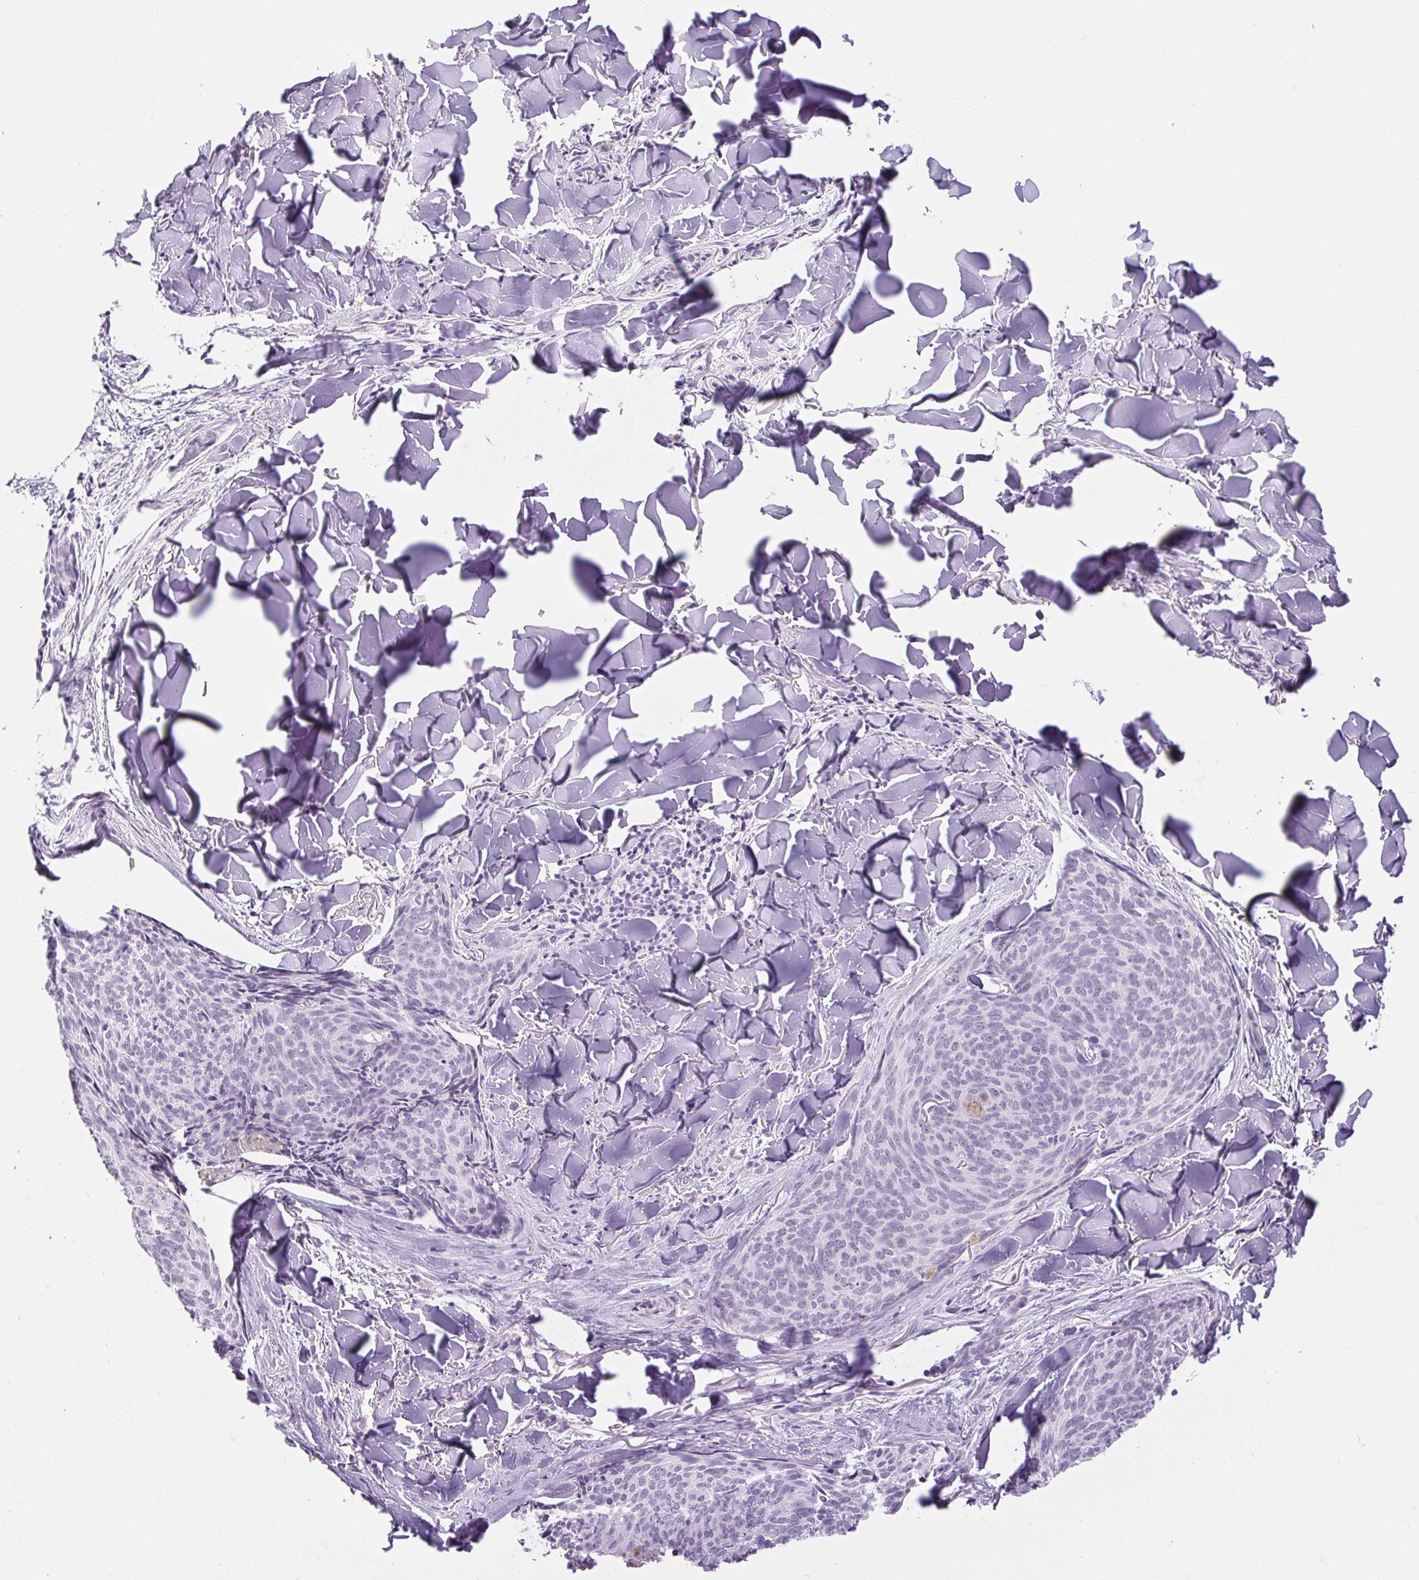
{"staining": {"intensity": "negative", "quantity": "none", "location": "none"}, "tissue": "skin cancer", "cell_type": "Tumor cells", "image_type": "cancer", "snomed": [{"axis": "morphology", "description": "Basal cell carcinoma"}, {"axis": "topography", "description": "Skin"}], "caption": "Immunohistochemistry of skin cancer shows no positivity in tumor cells. Brightfield microscopy of IHC stained with DAB (brown) and hematoxylin (blue), captured at high magnification.", "gene": "BCAS1", "patient": {"sex": "female", "age": 82}}